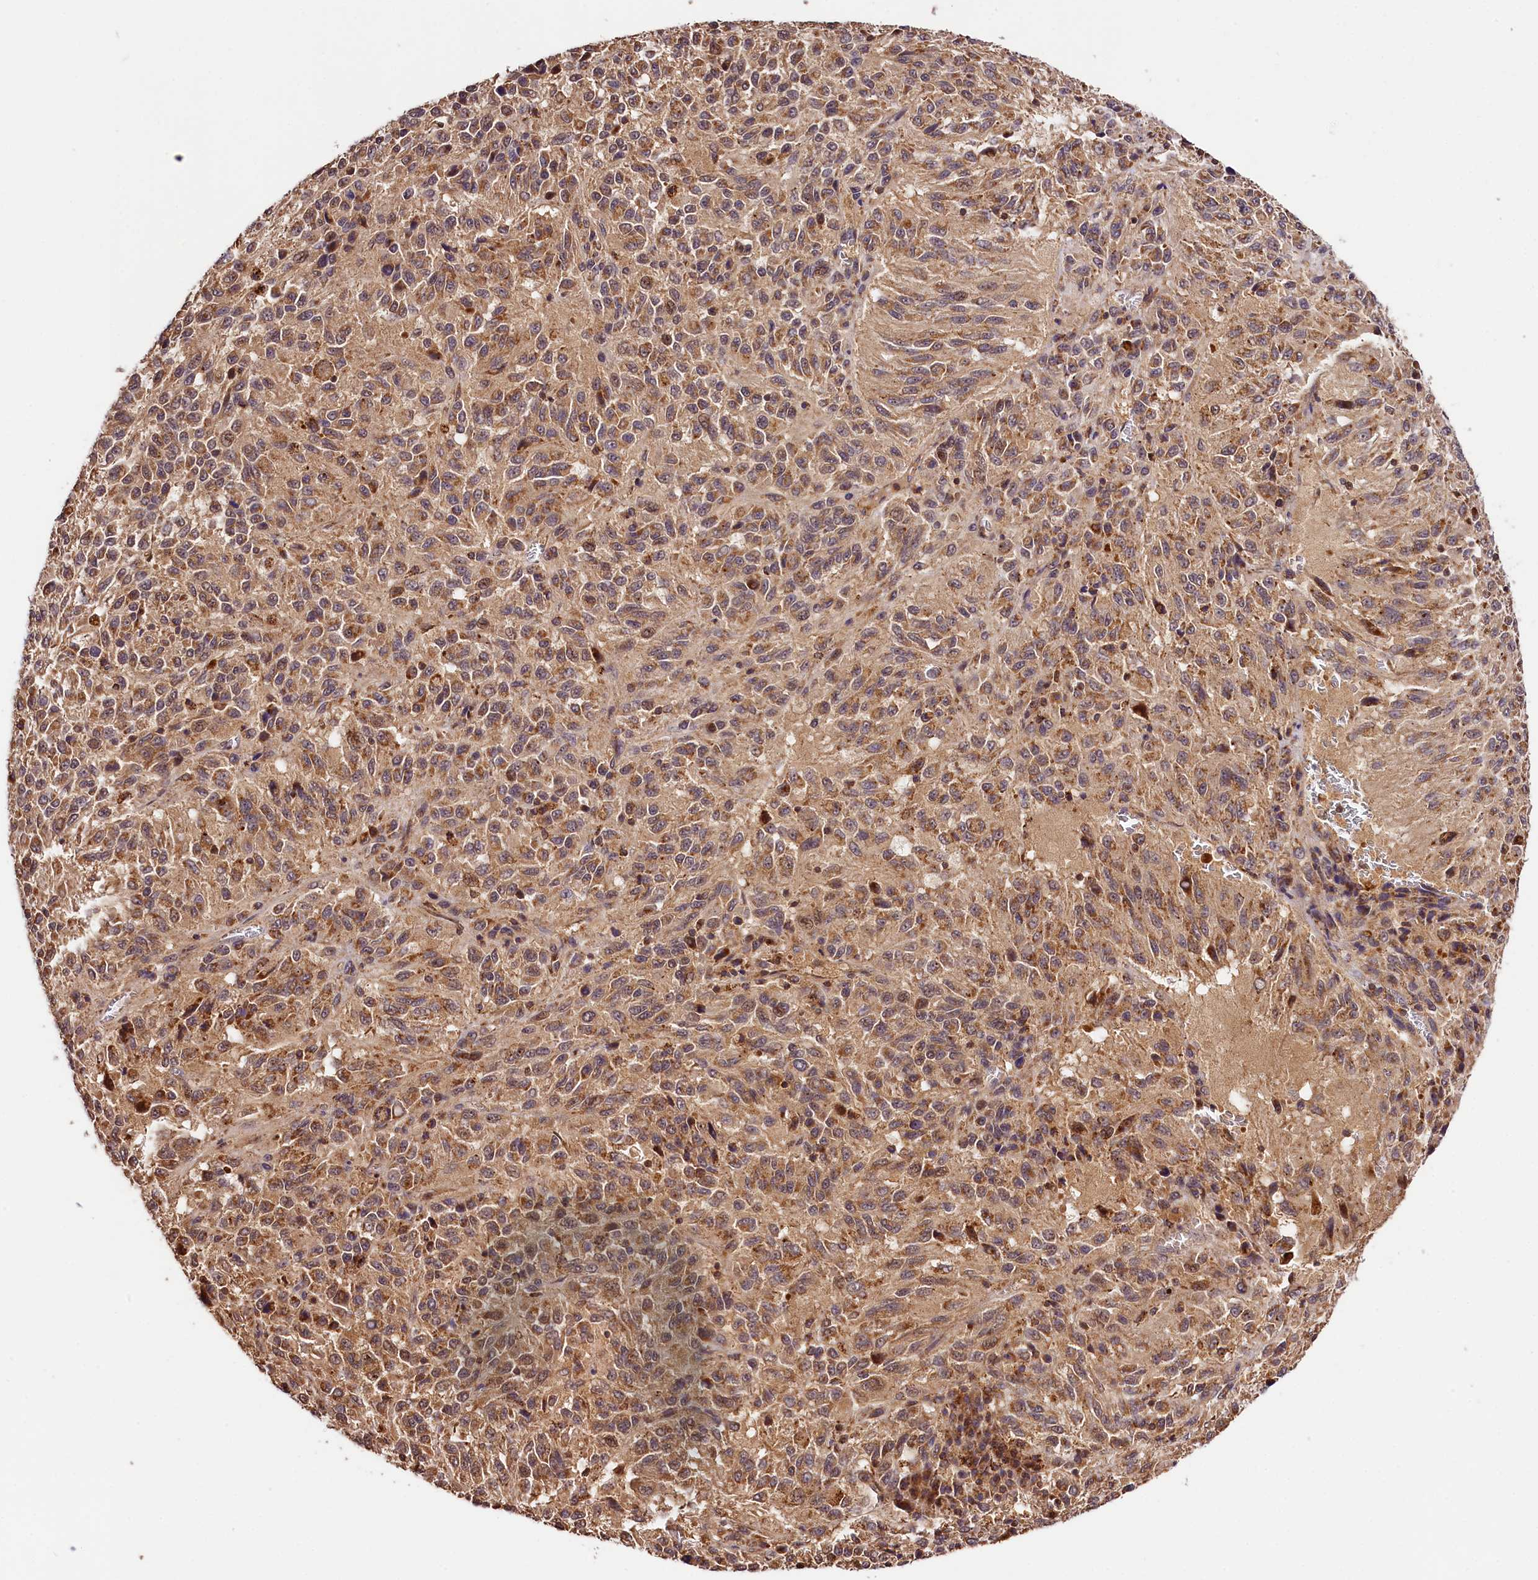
{"staining": {"intensity": "moderate", "quantity": ">75%", "location": "cytoplasmic/membranous"}, "tissue": "melanoma", "cell_type": "Tumor cells", "image_type": "cancer", "snomed": [{"axis": "morphology", "description": "Malignant melanoma, Metastatic site"}, {"axis": "topography", "description": "Lung"}], "caption": "Immunohistochemical staining of melanoma exhibits medium levels of moderate cytoplasmic/membranous protein positivity in approximately >75% of tumor cells.", "gene": "KPTN", "patient": {"sex": "male", "age": 64}}